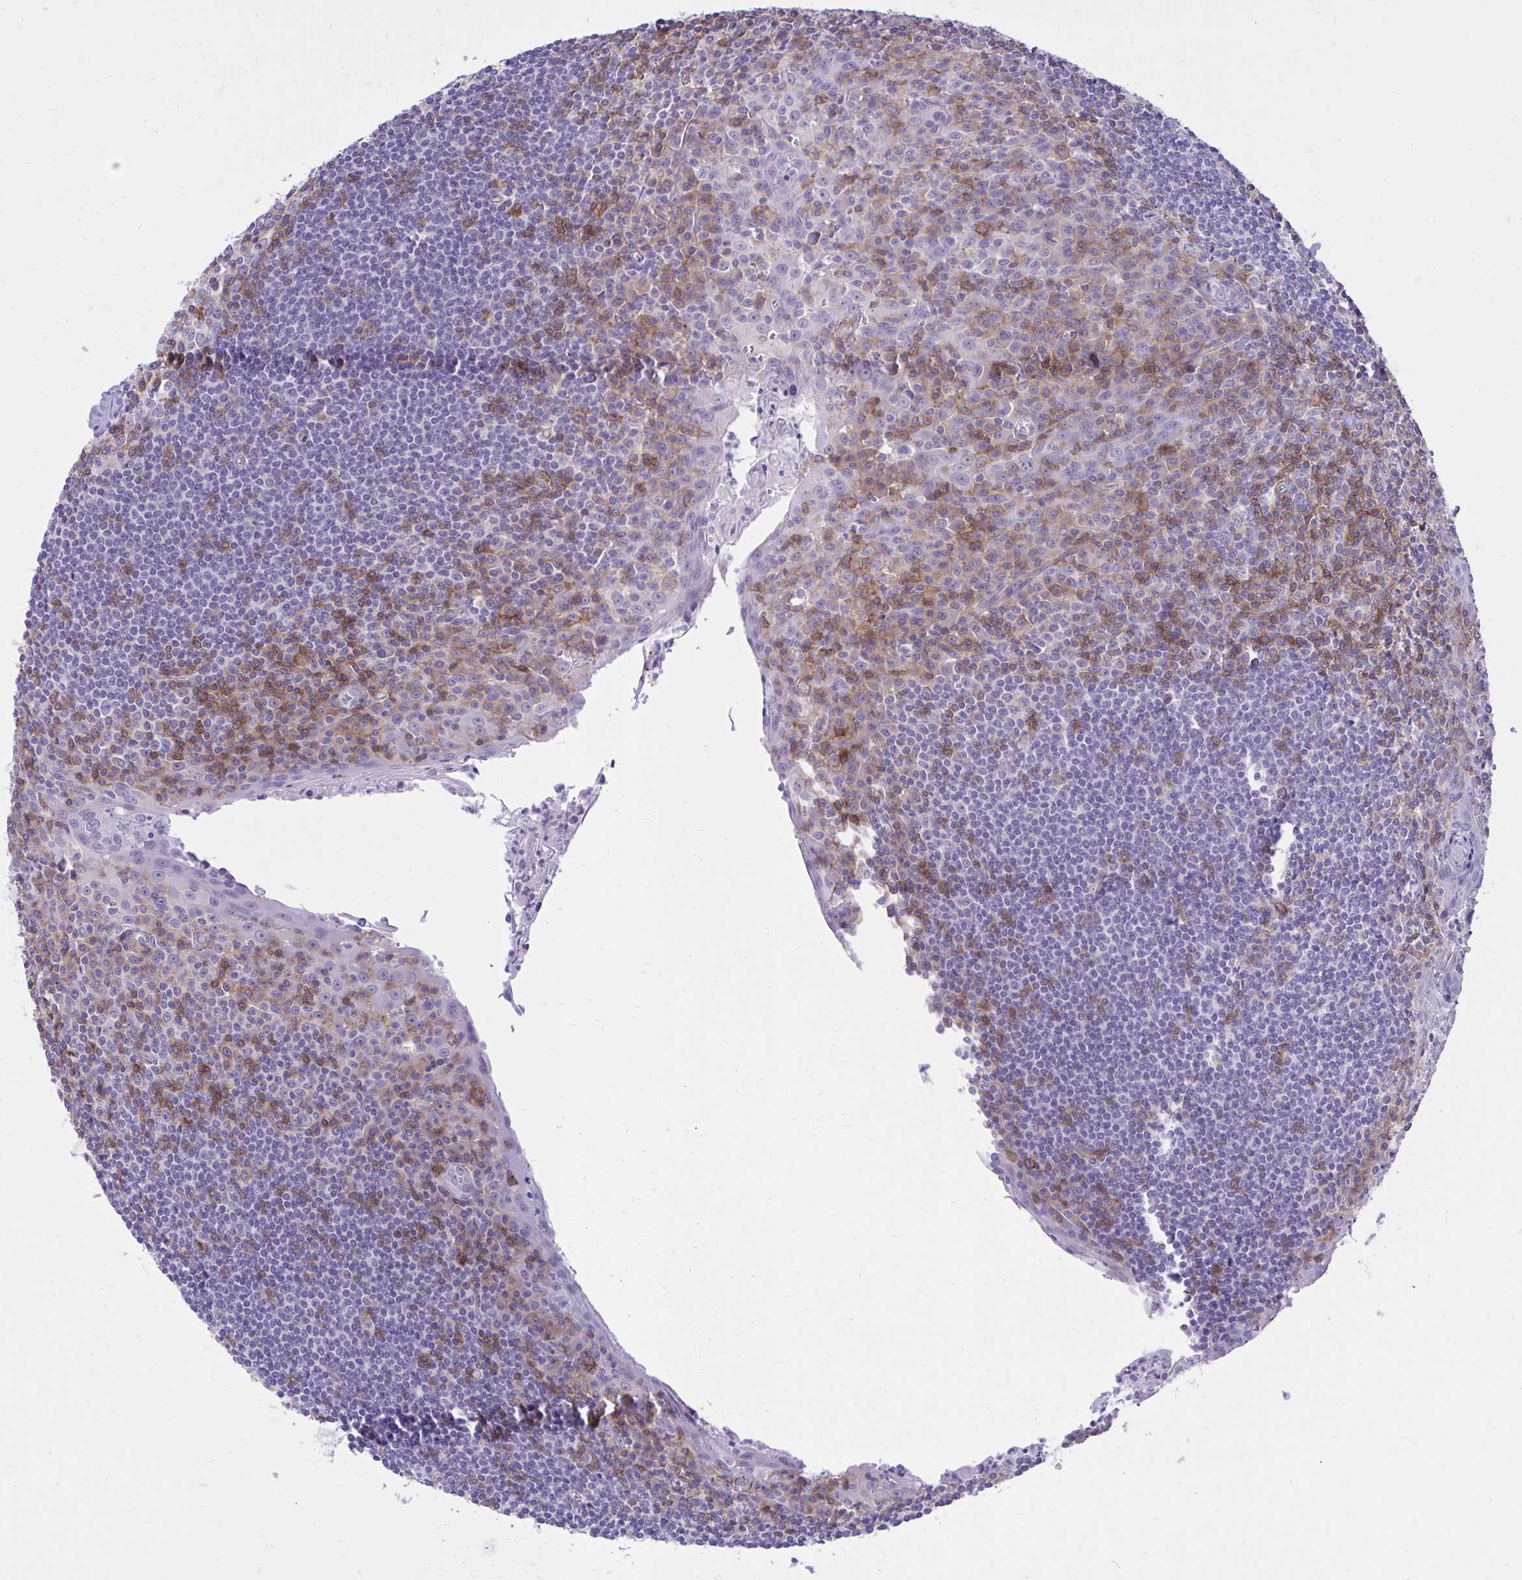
{"staining": {"intensity": "moderate", "quantity": "25%-75%", "location": "cytoplasmic/membranous"}, "tissue": "tonsil", "cell_type": "Germinal center cells", "image_type": "normal", "snomed": [{"axis": "morphology", "description": "Normal tissue, NOS"}, {"axis": "topography", "description": "Tonsil"}], "caption": "A high-resolution histopathology image shows IHC staining of unremarkable tonsil, which shows moderate cytoplasmic/membranous expression in approximately 25%-75% of germinal center cells.", "gene": "GPRIN3", "patient": {"sex": "male", "age": 27}}